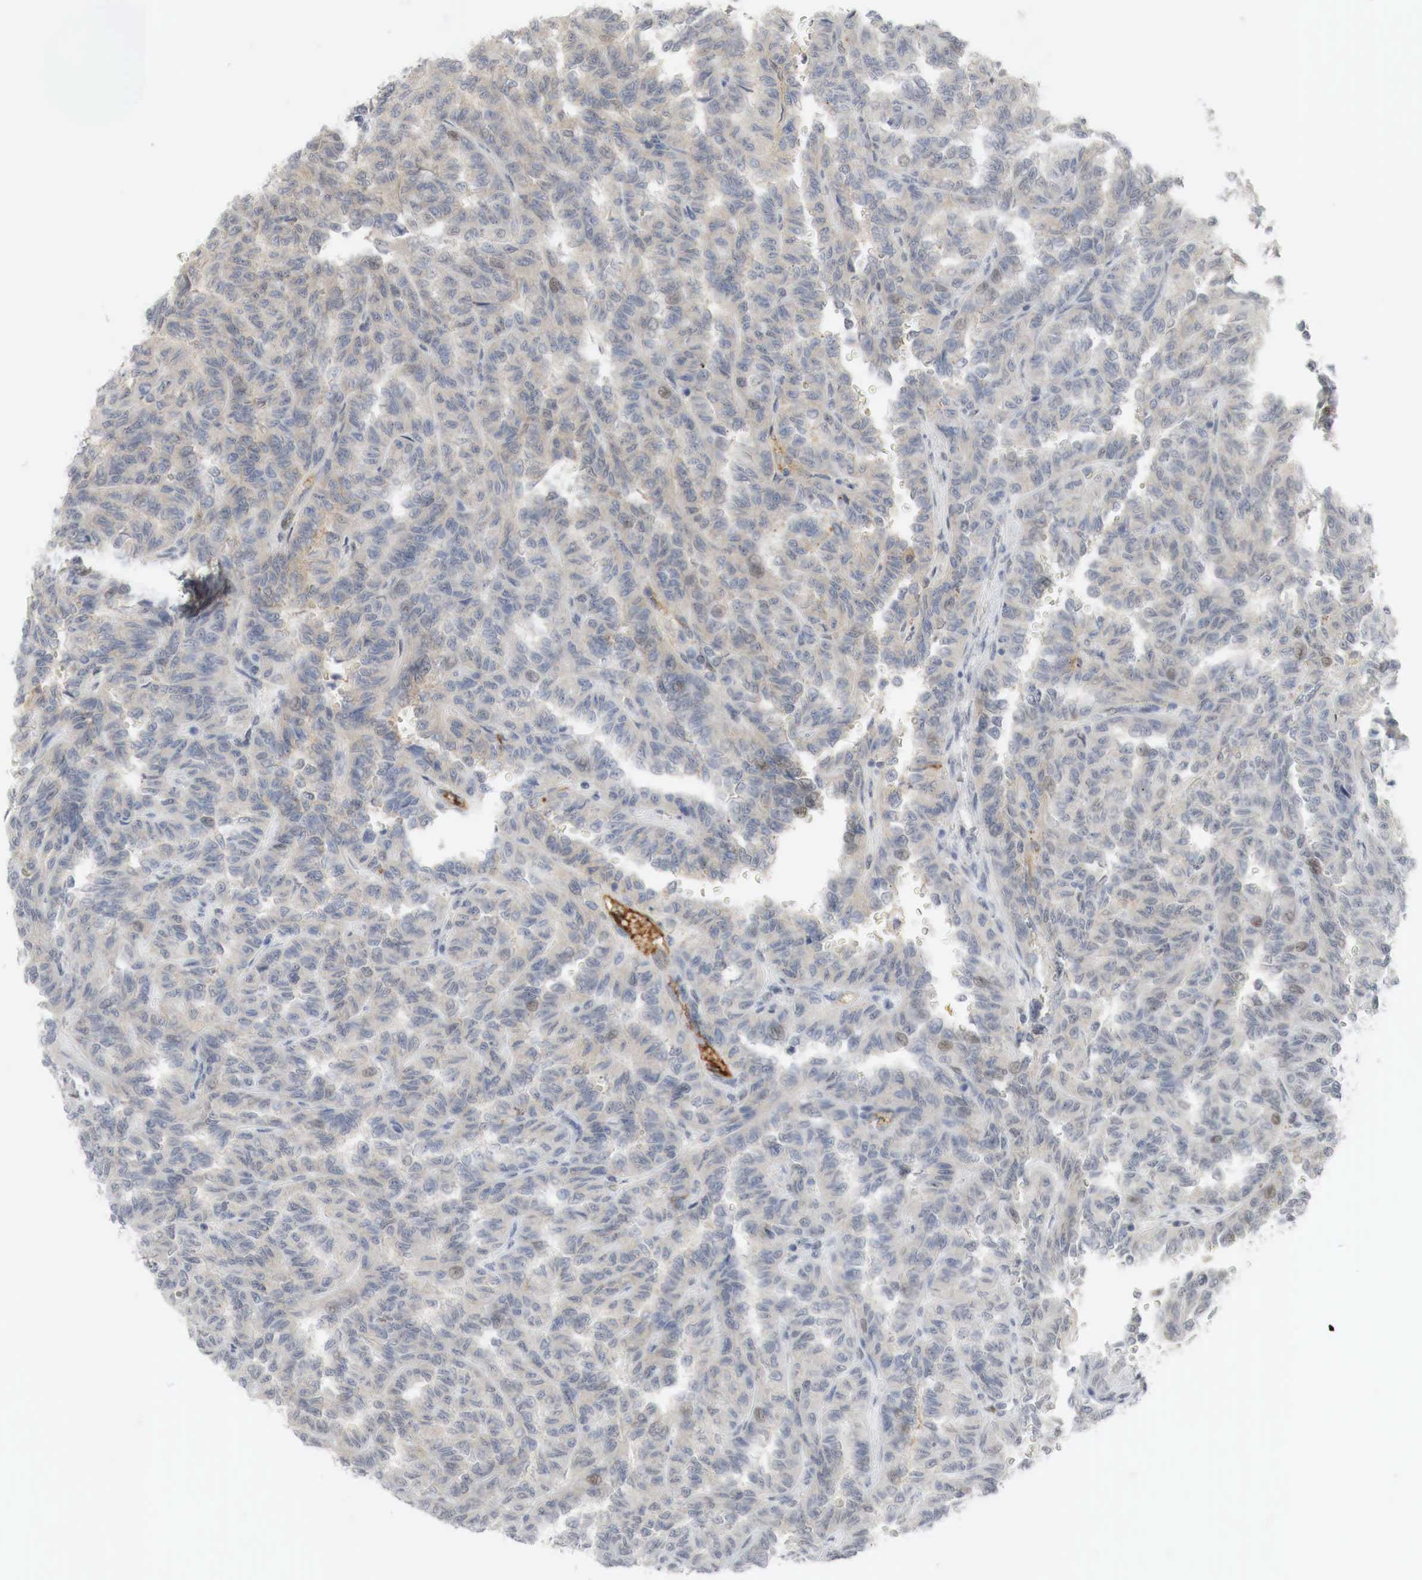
{"staining": {"intensity": "weak", "quantity": "<25%", "location": "cytoplasmic/membranous,nuclear"}, "tissue": "renal cancer", "cell_type": "Tumor cells", "image_type": "cancer", "snomed": [{"axis": "morphology", "description": "Inflammation, NOS"}, {"axis": "morphology", "description": "Adenocarcinoma, NOS"}, {"axis": "topography", "description": "Kidney"}], "caption": "Tumor cells show no significant staining in adenocarcinoma (renal).", "gene": "MYC", "patient": {"sex": "male", "age": 68}}